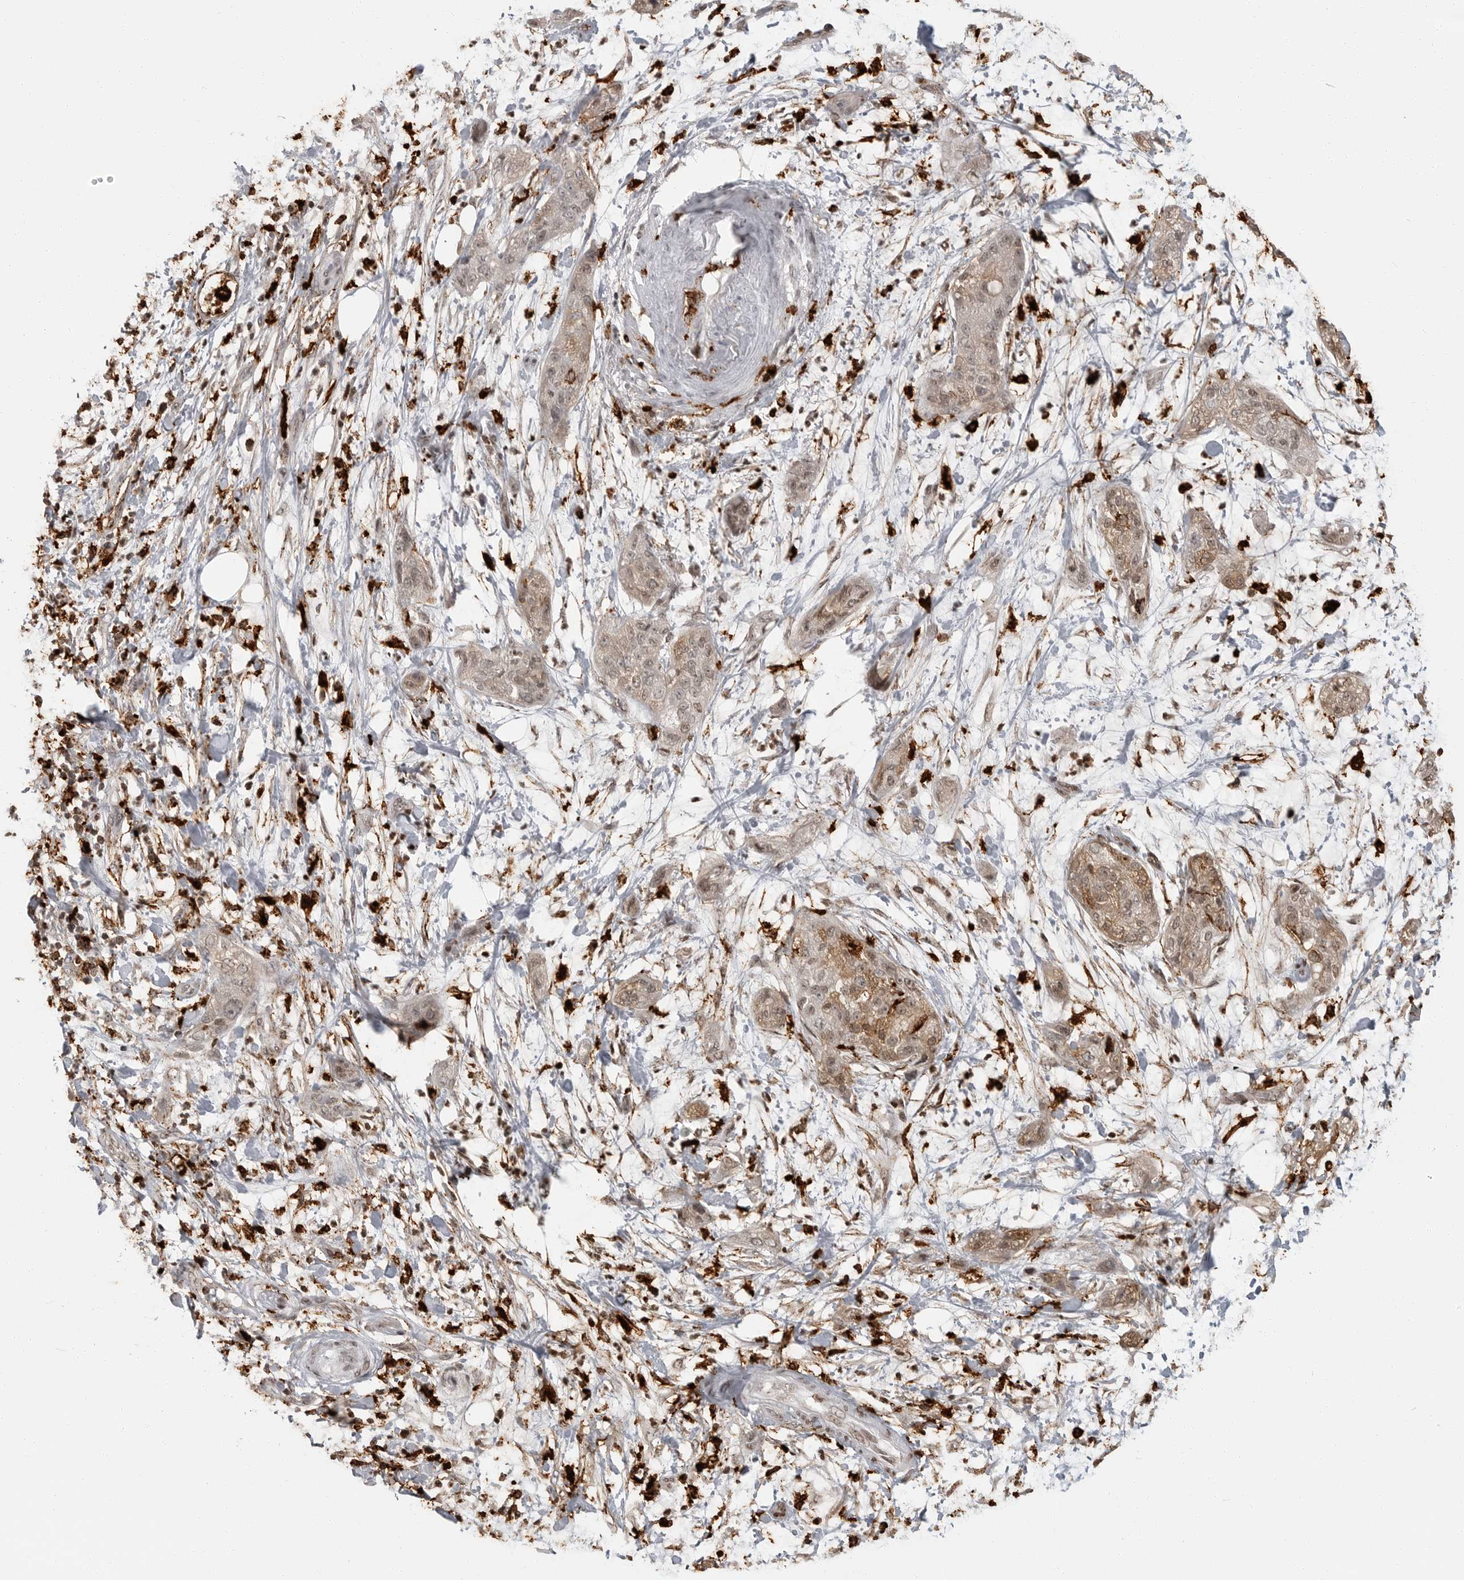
{"staining": {"intensity": "moderate", "quantity": "25%-75%", "location": "cytoplasmic/membranous"}, "tissue": "pancreatic cancer", "cell_type": "Tumor cells", "image_type": "cancer", "snomed": [{"axis": "morphology", "description": "Adenocarcinoma, NOS"}, {"axis": "topography", "description": "Pancreas"}], "caption": "Brown immunohistochemical staining in human pancreatic cancer displays moderate cytoplasmic/membranous staining in approximately 25%-75% of tumor cells.", "gene": "IFI30", "patient": {"sex": "female", "age": 78}}